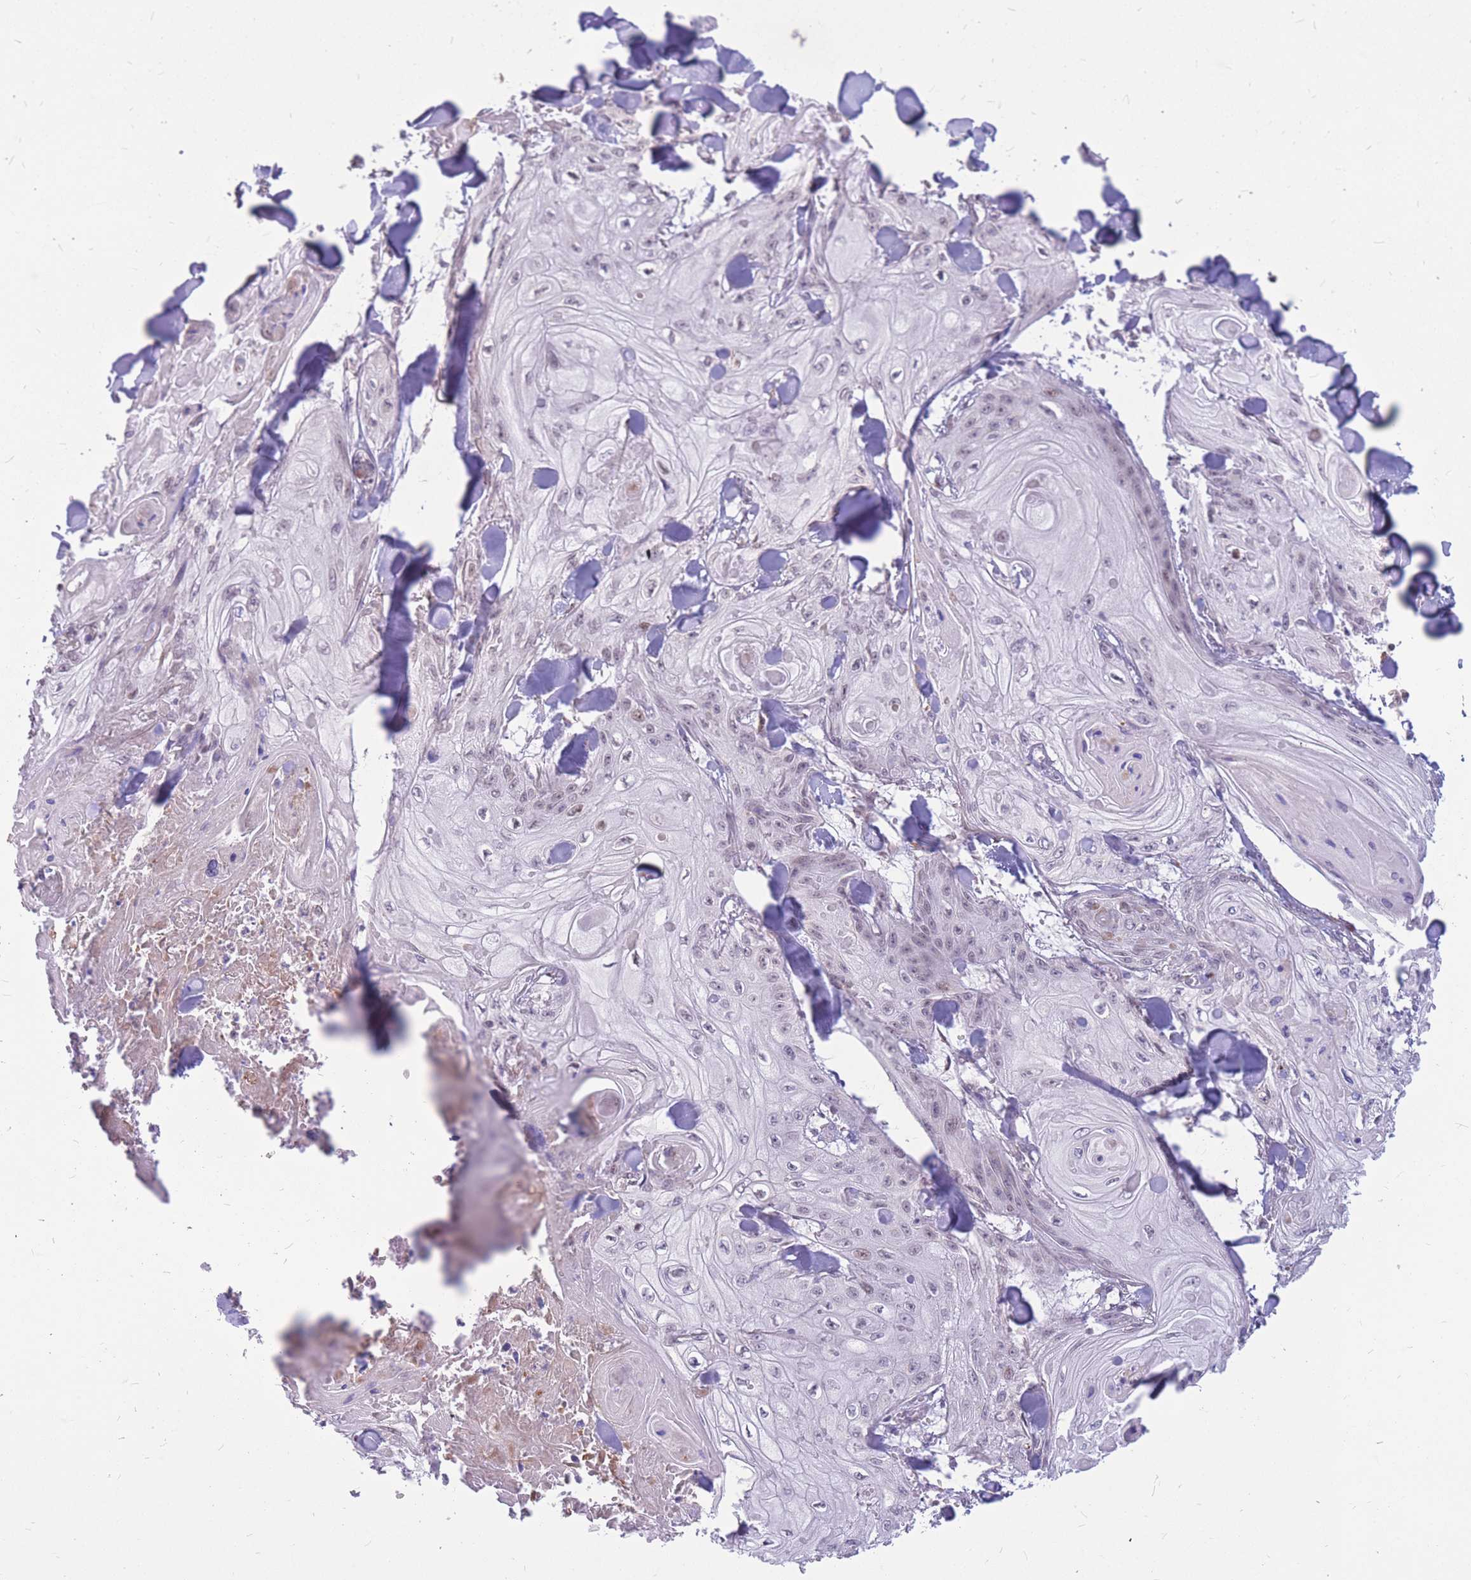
{"staining": {"intensity": "weak", "quantity": "<25%", "location": "nuclear"}, "tissue": "skin cancer", "cell_type": "Tumor cells", "image_type": "cancer", "snomed": [{"axis": "morphology", "description": "Squamous cell carcinoma, NOS"}, {"axis": "topography", "description": "Skin"}], "caption": "Tumor cells are negative for protein expression in human squamous cell carcinoma (skin).", "gene": "ADD2", "patient": {"sex": "male", "age": 74}}